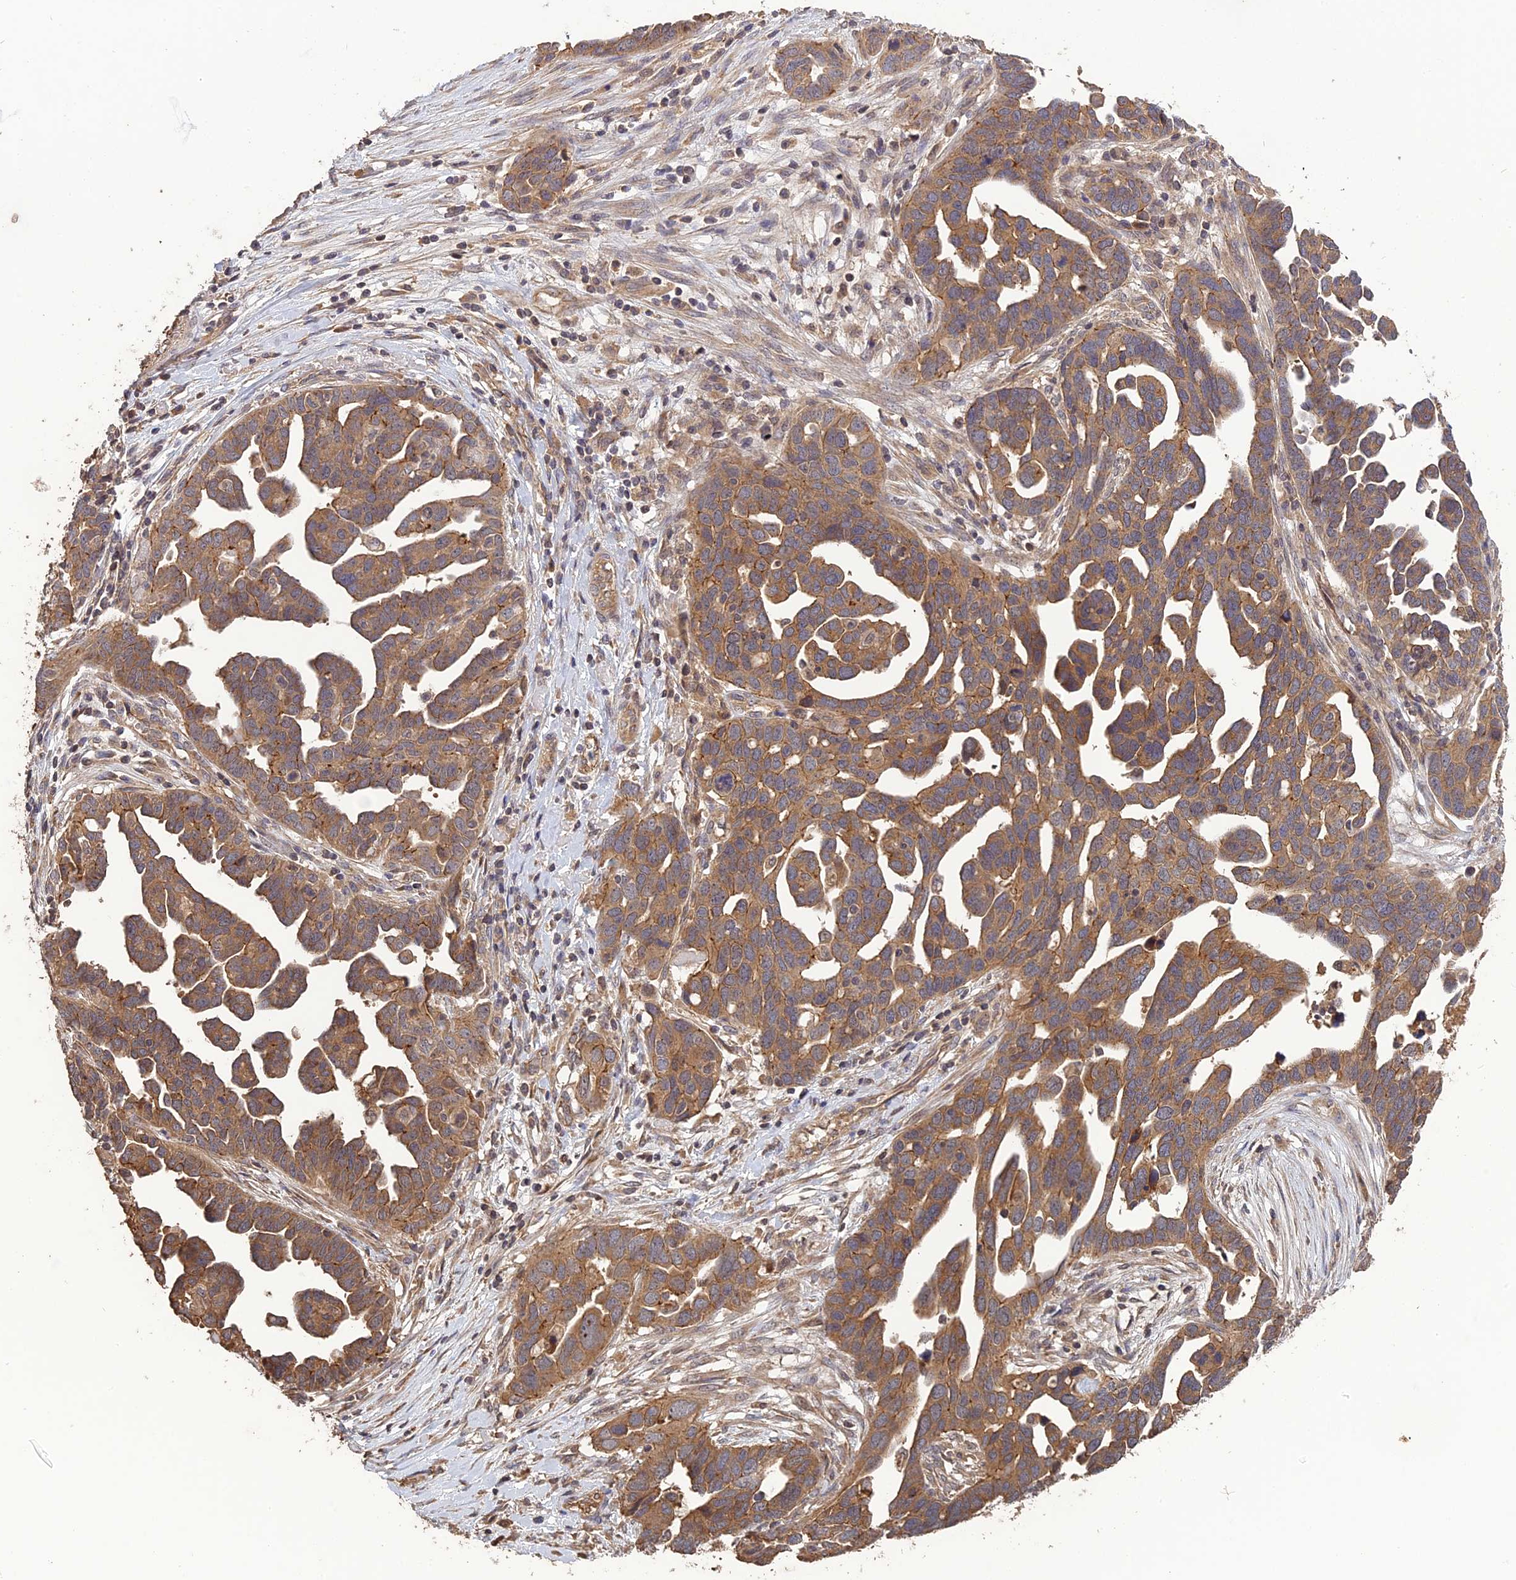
{"staining": {"intensity": "moderate", "quantity": ">75%", "location": "cytoplasmic/membranous"}, "tissue": "ovarian cancer", "cell_type": "Tumor cells", "image_type": "cancer", "snomed": [{"axis": "morphology", "description": "Cystadenocarcinoma, serous, NOS"}, {"axis": "topography", "description": "Ovary"}], "caption": "DAB immunohistochemical staining of ovarian cancer (serous cystadenocarcinoma) reveals moderate cytoplasmic/membranous protein staining in approximately >75% of tumor cells. (DAB (3,3'-diaminobenzidine) IHC, brown staining for protein, blue staining for nuclei).", "gene": "ARHGAP40", "patient": {"sex": "female", "age": 54}}